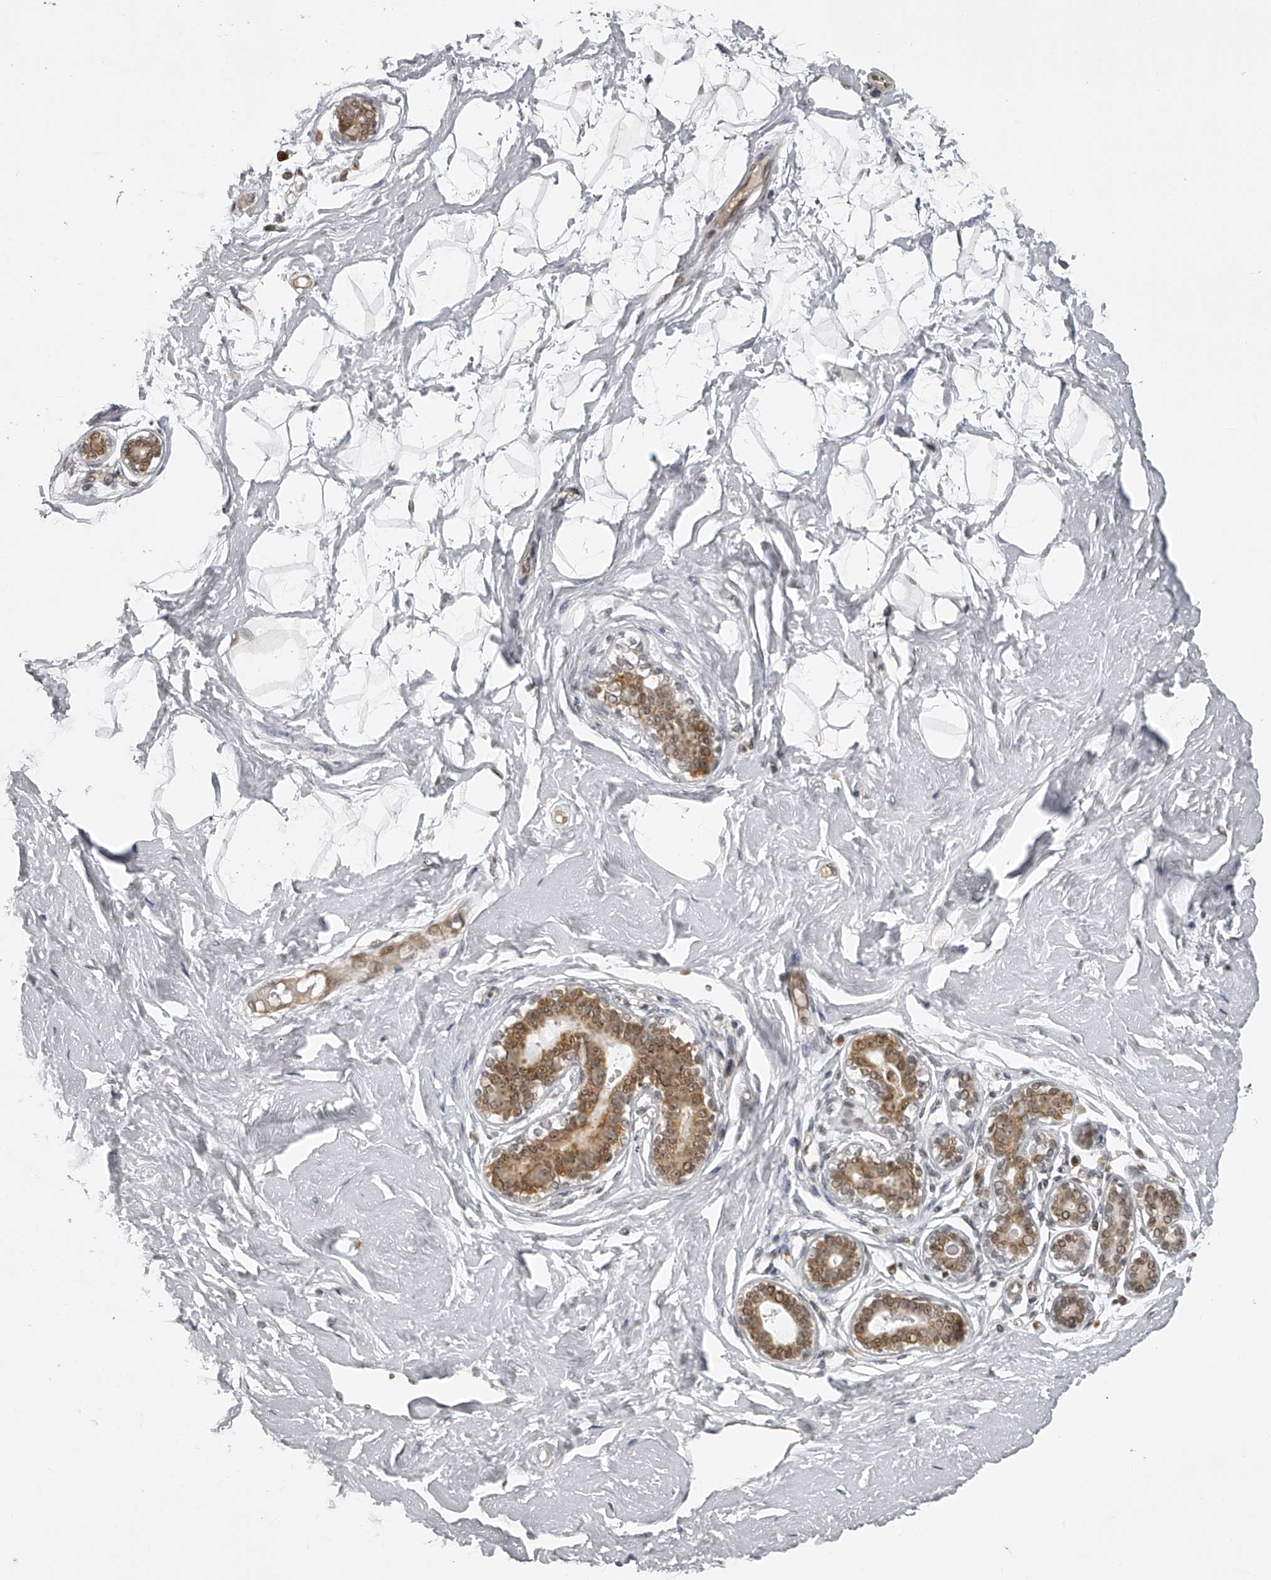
{"staining": {"intensity": "negative", "quantity": "none", "location": "none"}, "tissue": "breast", "cell_type": "Adipocytes", "image_type": "normal", "snomed": [{"axis": "morphology", "description": "Normal tissue, NOS"}, {"axis": "morphology", "description": "Adenoma, NOS"}, {"axis": "topography", "description": "Breast"}], "caption": "Immunohistochemistry image of normal breast stained for a protein (brown), which shows no staining in adipocytes.", "gene": "ODF2L", "patient": {"sex": "female", "age": 23}}